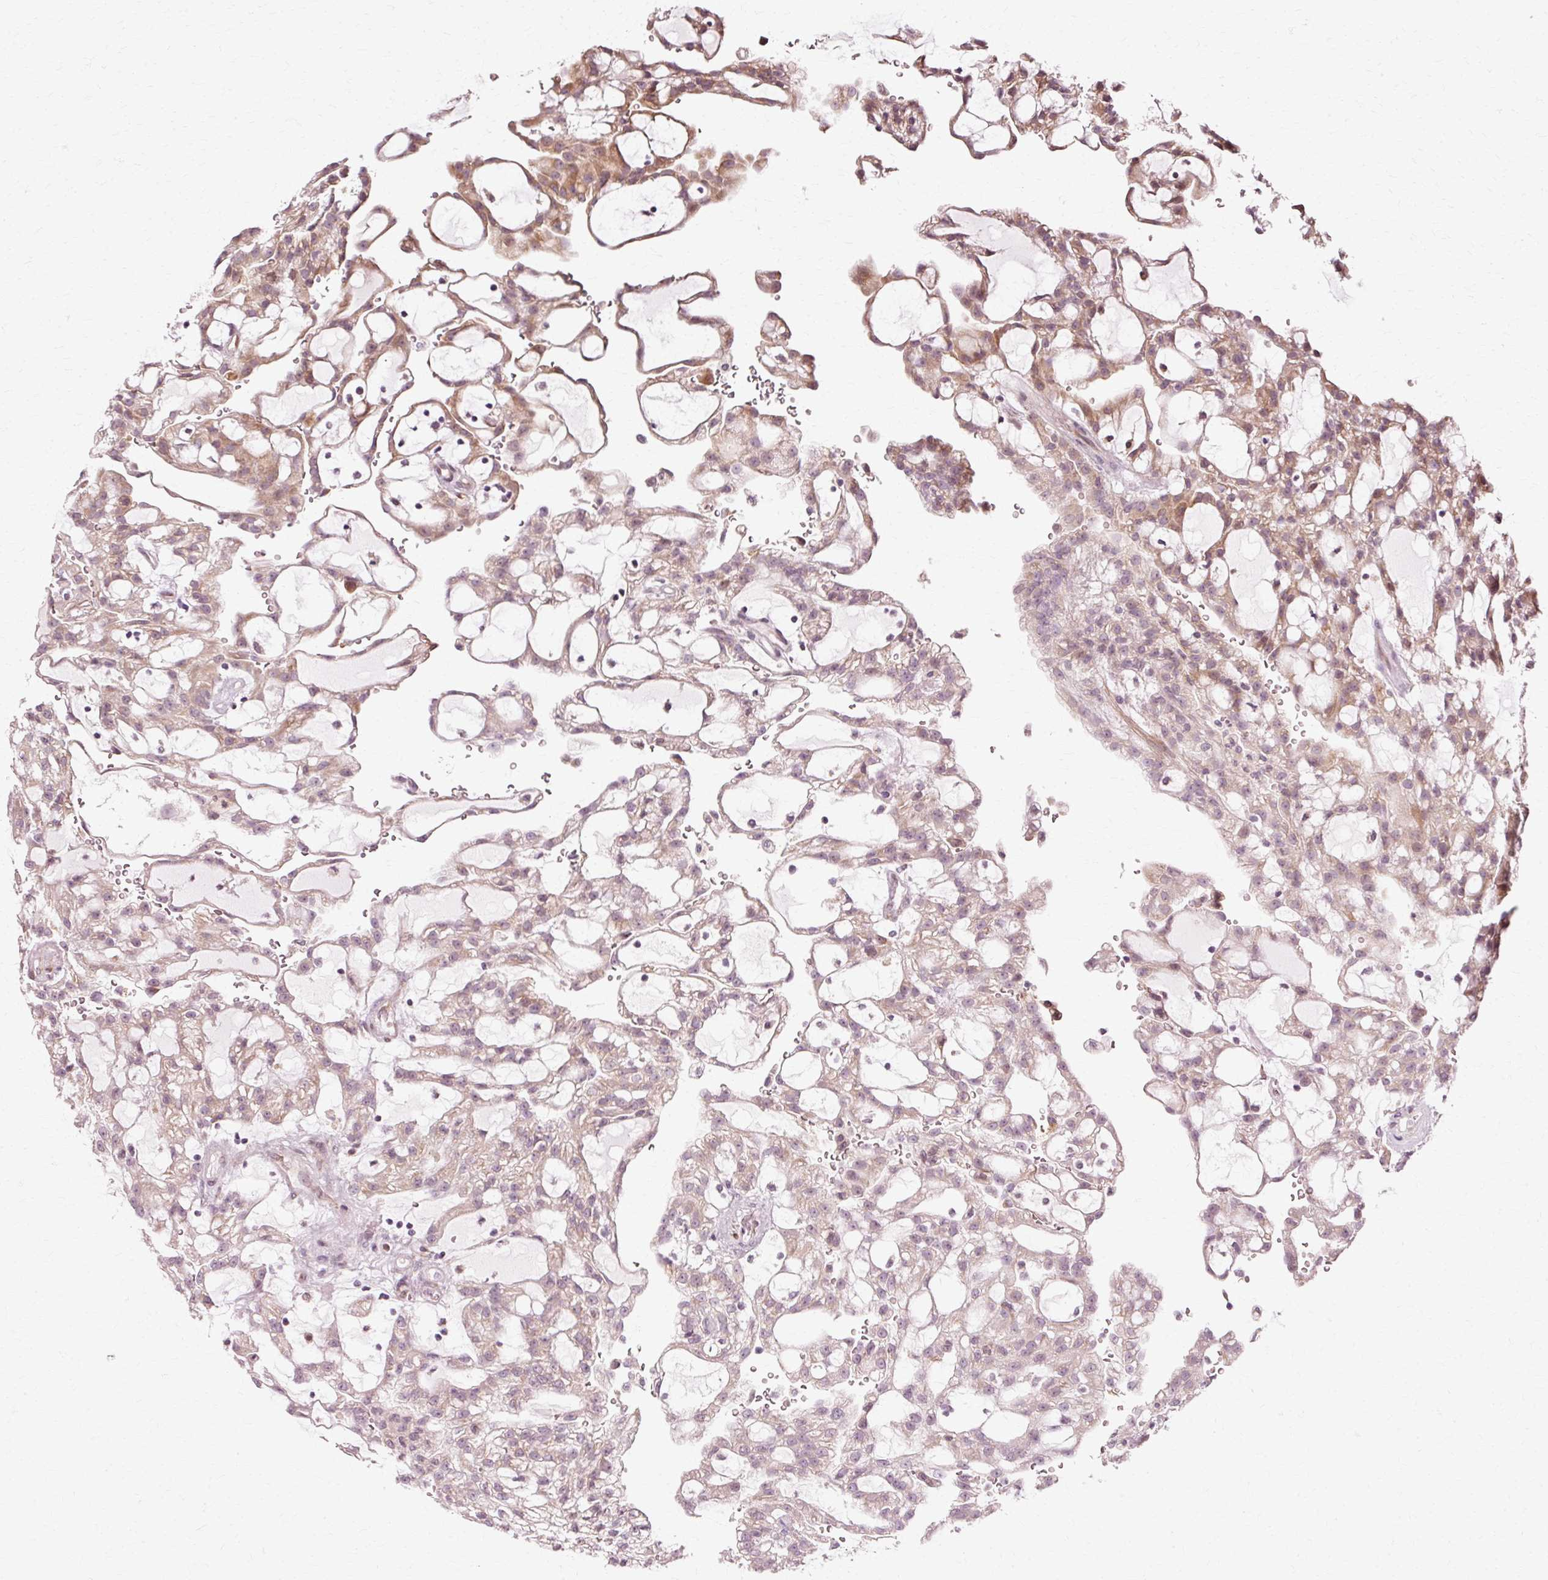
{"staining": {"intensity": "moderate", "quantity": "25%-75%", "location": "cytoplasmic/membranous"}, "tissue": "renal cancer", "cell_type": "Tumor cells", "image_type": "cancer", "snomed": [{"axis": "morphology", "description": "Adenocarcinoma, NOS"}, {"axis": "topography", "description": "Kidney"}], "caption": "The immunohistochemical stain labels moderate cytoplasmic/membranous staining in tumor cells of renal cancer tissue.", "gene": "RGPD5", "patient": {"sex": "male", "age": 63}}